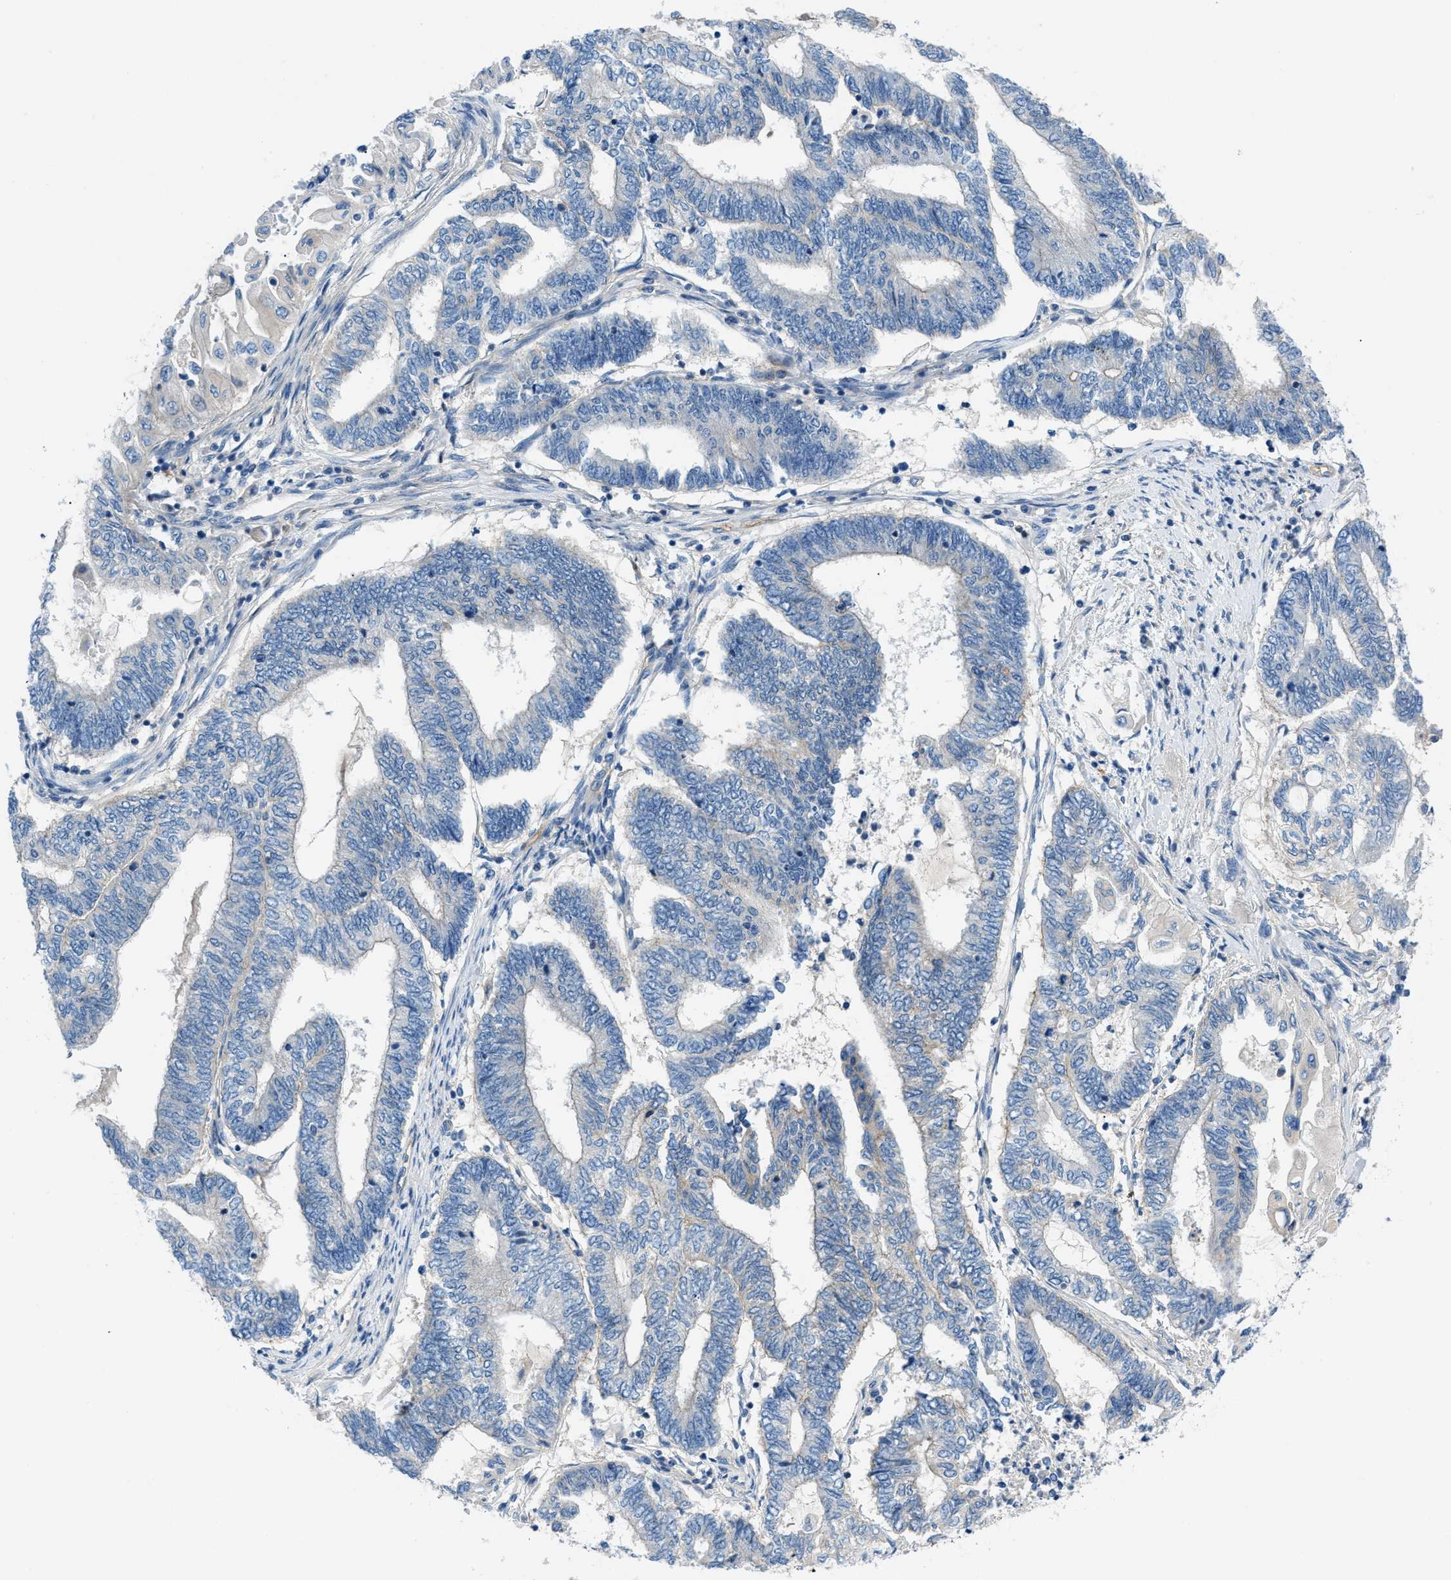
{"staining": {"intensity": "negative", "quantity": "none", "location": "none"}, "tissue": "endometrial cancer", "cell_type": "Tumor cells", "image_type": "cancer", "snomed": [{"axis": "morphology", "description": "Adenocarcinoma, NOS"}, {"axis": "topography", "description": "Uterus"}, {"axis": "topography", "description": "Endometrium"}], "caption": "Endometrial adenocarcinoma stained for a protein using immunohistochemistry (IHC) exhibits no positivity tumor cells.", "gene": "ORAI1", "patient": {"sex": "female", "age": 70}}